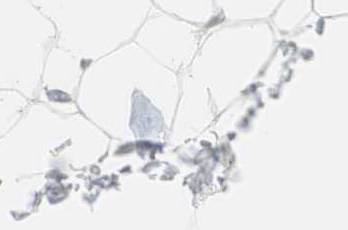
{"staining": {"intensity": "negative", "quantity": "none", "location": "none"}, "tissue": "adipose tissue", "cell_type": "Adipocytes", "image_type": "normal", "snomed": [{"axis": "morphology", "description": "Normal tissue, NOS"}, {"axis": "topography", "description": "Breast"}, {"axis": "topography", "description": "Adipose tissue"}], "caption": "Photomicrograph shows no significant protein expression in adipocytes of normal adipose tissue. (DAB IHC with hematoxylin counter stain).", "gene": "EVA1A", "patient": {"sex": "female", "age": 25}}